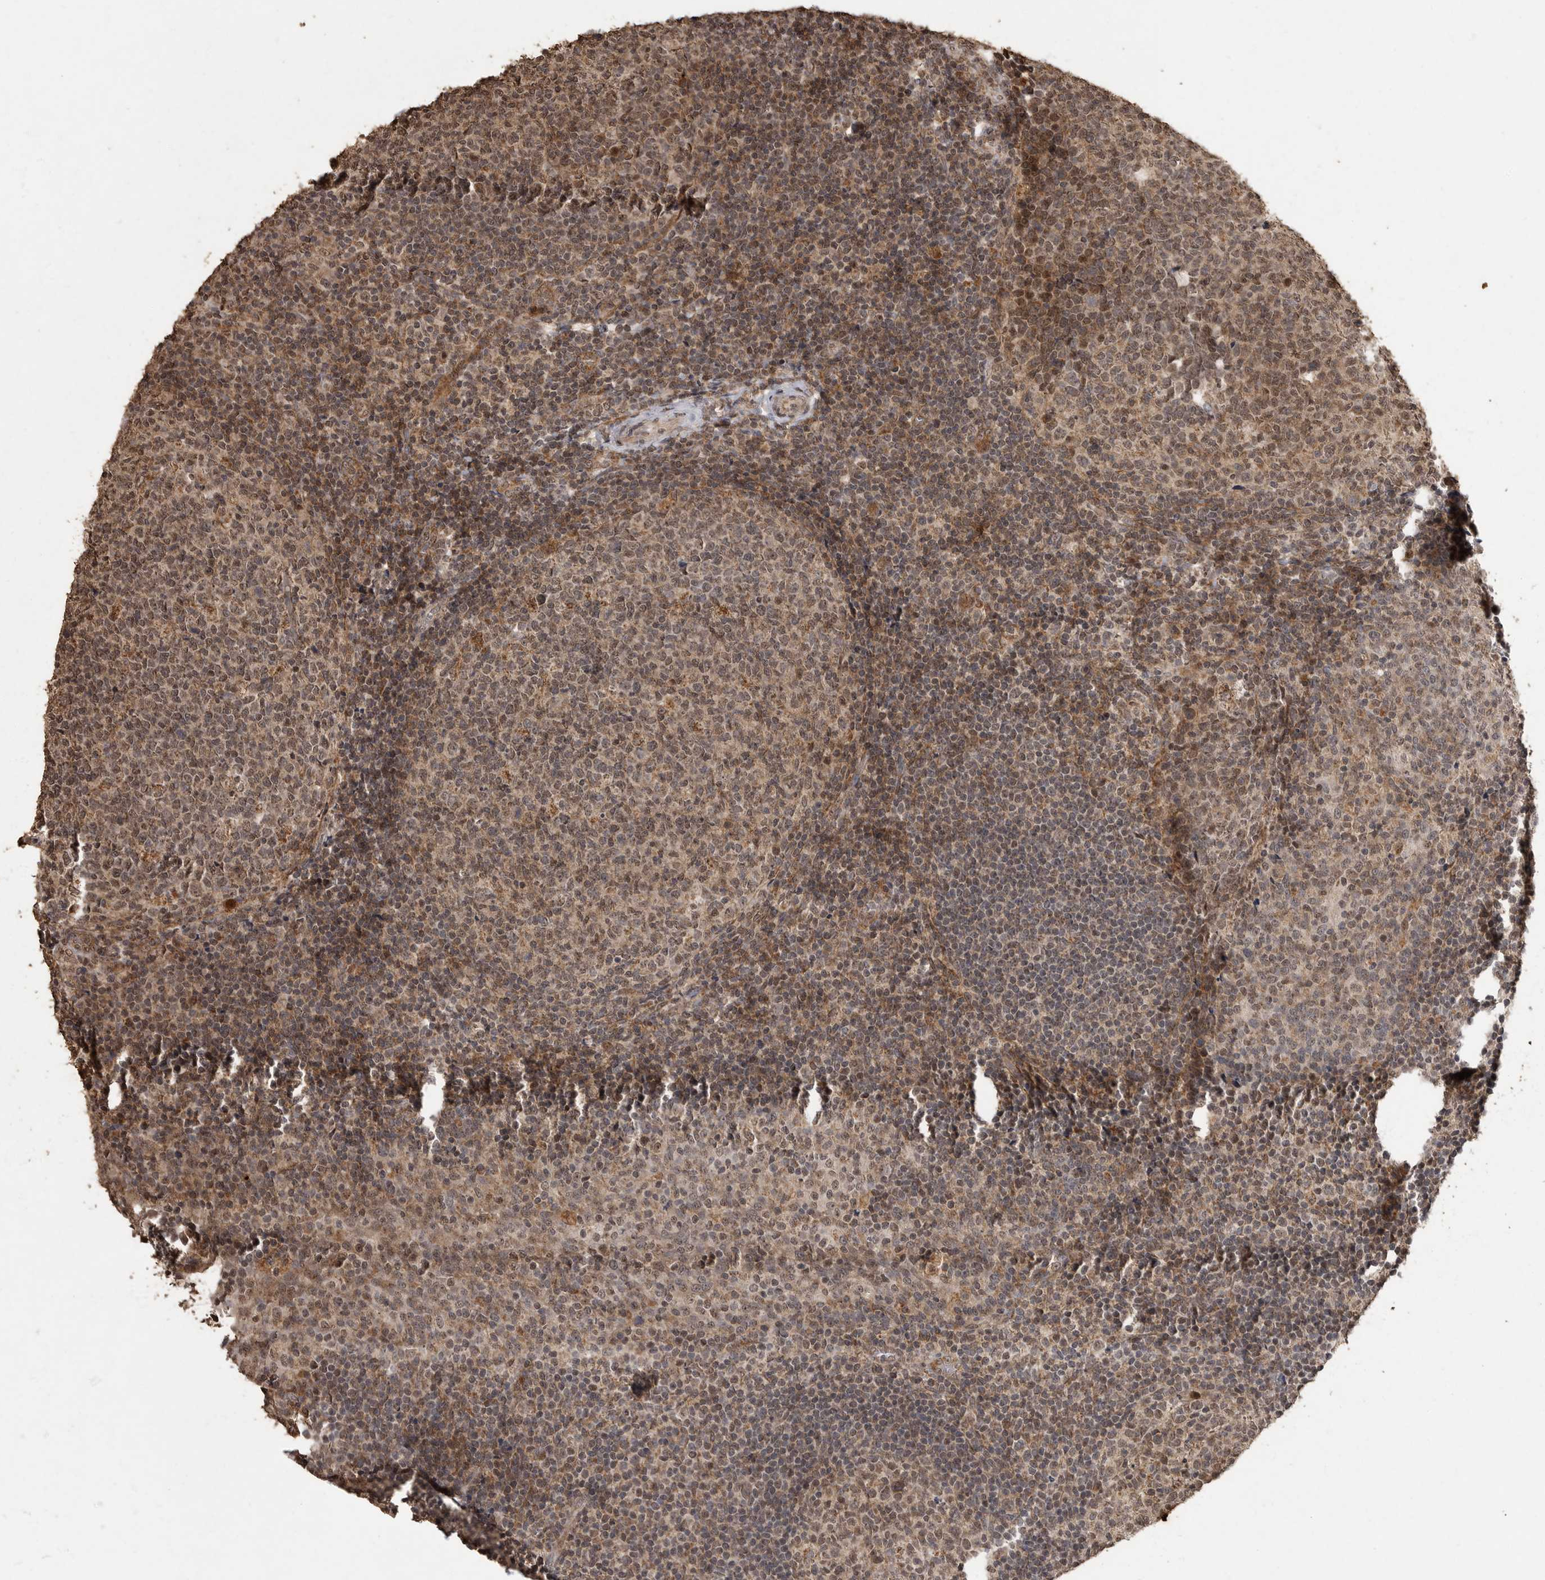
{"staining": {"intensity": "moderate", "quantity": ">75%", "location": "cytoplasmic/membranous,nuclear"}, "tissue": "tonsil", "cell_type": "Germinal center cells", "image_type": "normal", "snomed": [{"axis": "morphology", "description": "Normal tissue, NOS"}, {"axis": "topography", "description": "Tonsil"}], "caption": "There is medium levels of moderate cytoplasmic/membranous,nuclear positivity in germinal center cells of normal tonsil, as demonstrated by immunohistochemical staining (brown color).", "gene": "MAFG", "patient": {"sex": "female", "age": 19}}